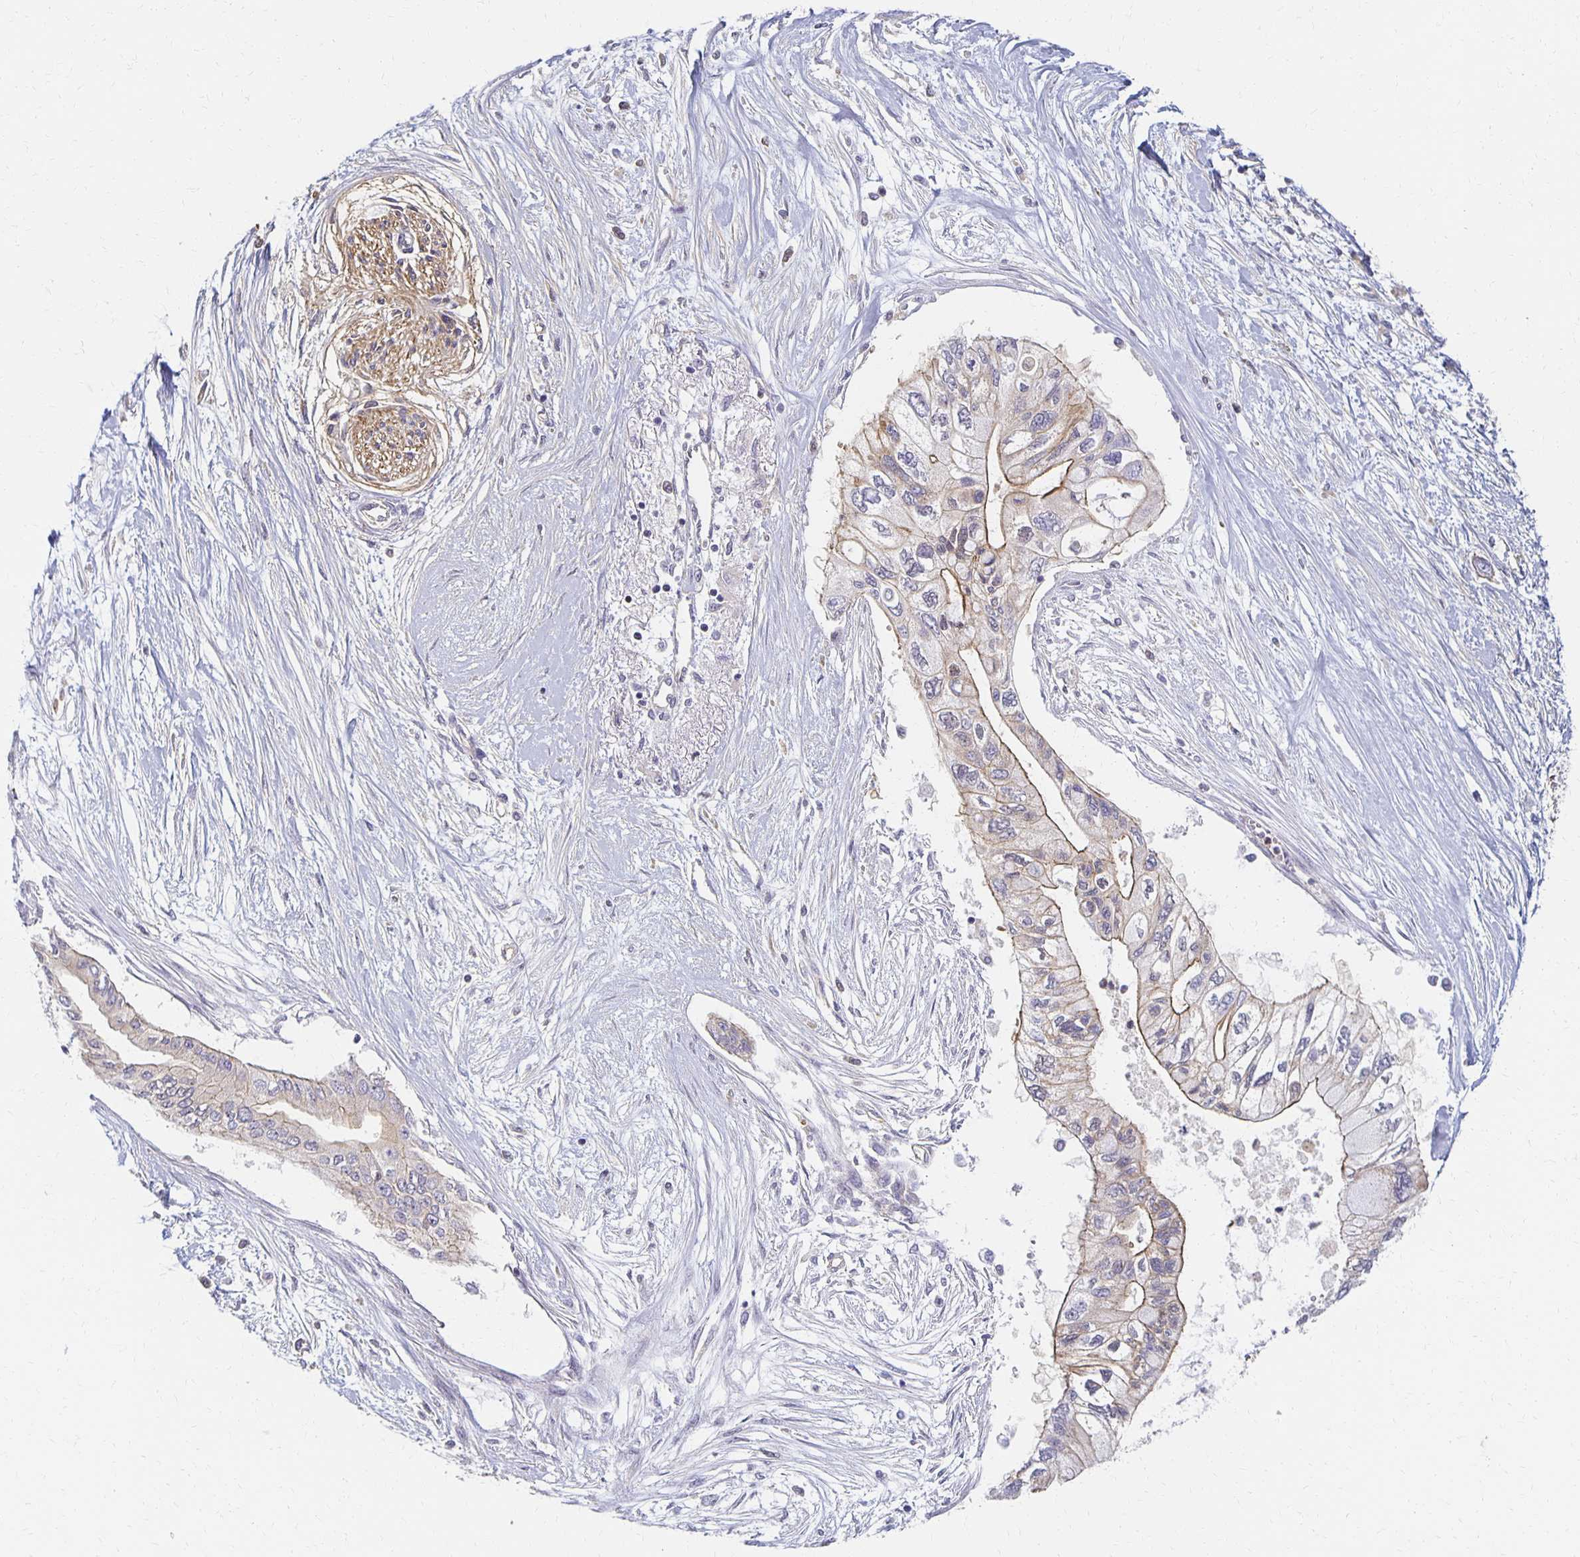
{"staining": {"intensity": "weak", "quantity": "25%-75%", "location": "cytoplasmic/membranous"}, "tissue": "pancreatic cancer", "cell_type": "Tumor cells", "image_type": "cancer", "snomed": [{"axis": "morphology", "description": "Adenocarcinoma, NOS"}, {"axis": "topography", "description": "Pancreas"}], "caption": "Human pancreatic cancer stained for a protein (brown) shows weak cytoplasmic/membranous positive expression in approximately 25%-75% of tumor cells.", "gene": "SORL1", "patient": {"sex": "female", "age": 77}}